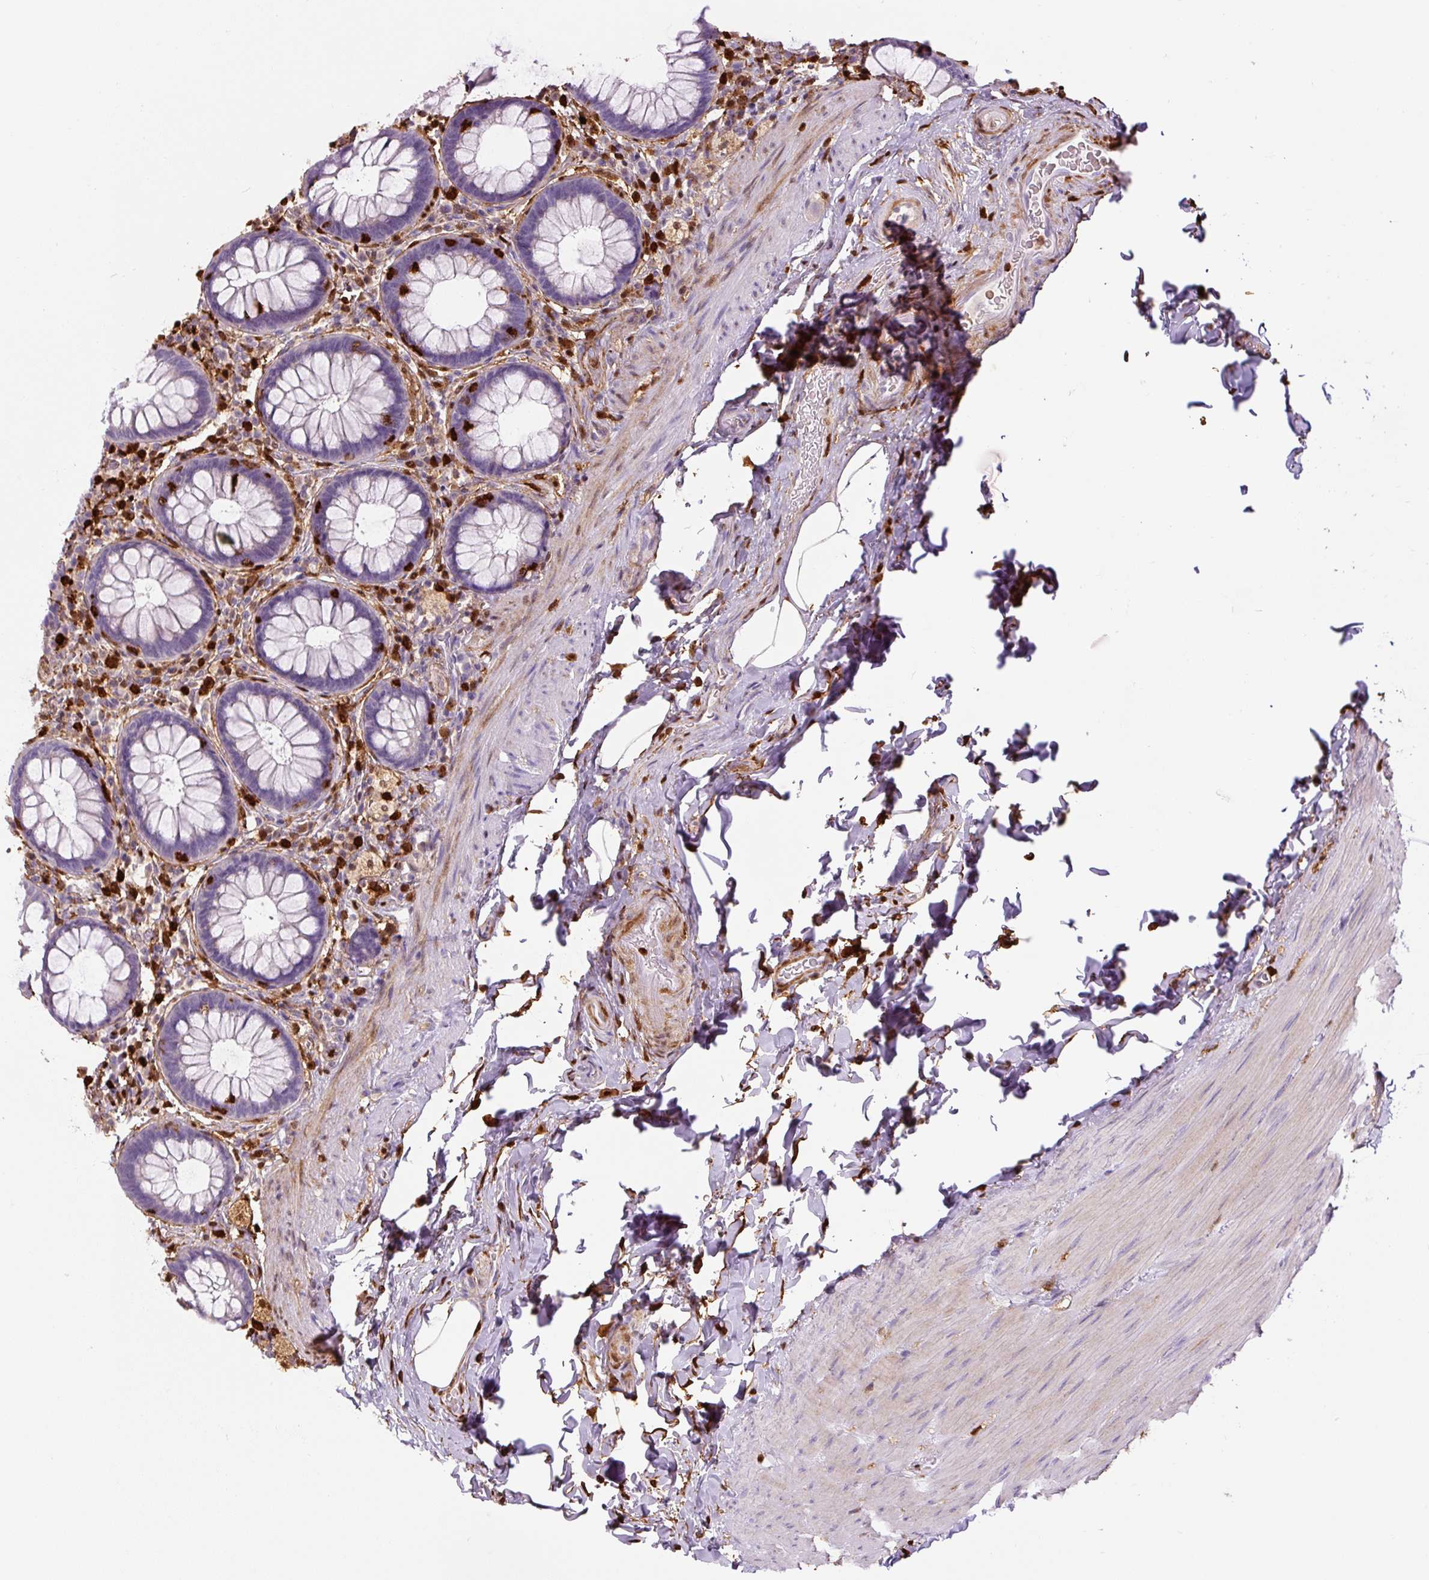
{"staining": {"intensity": "negative", "quantity": "none", "location": "none"}, "tissue": "rectum", "cell_type": "Glandular cells", "image_type": "normal", "snomed": [{"axis": "morphology", "description": "Normal tissue, NOS"}, {"axis": "topography", "description": "Rectum"}], "caption": "Immunohistochemical staining of benign human rectum reveals no significant positivity in glandular cells.", "gene": "S100A4", "patient": {"sex": "female", "age": 69}}